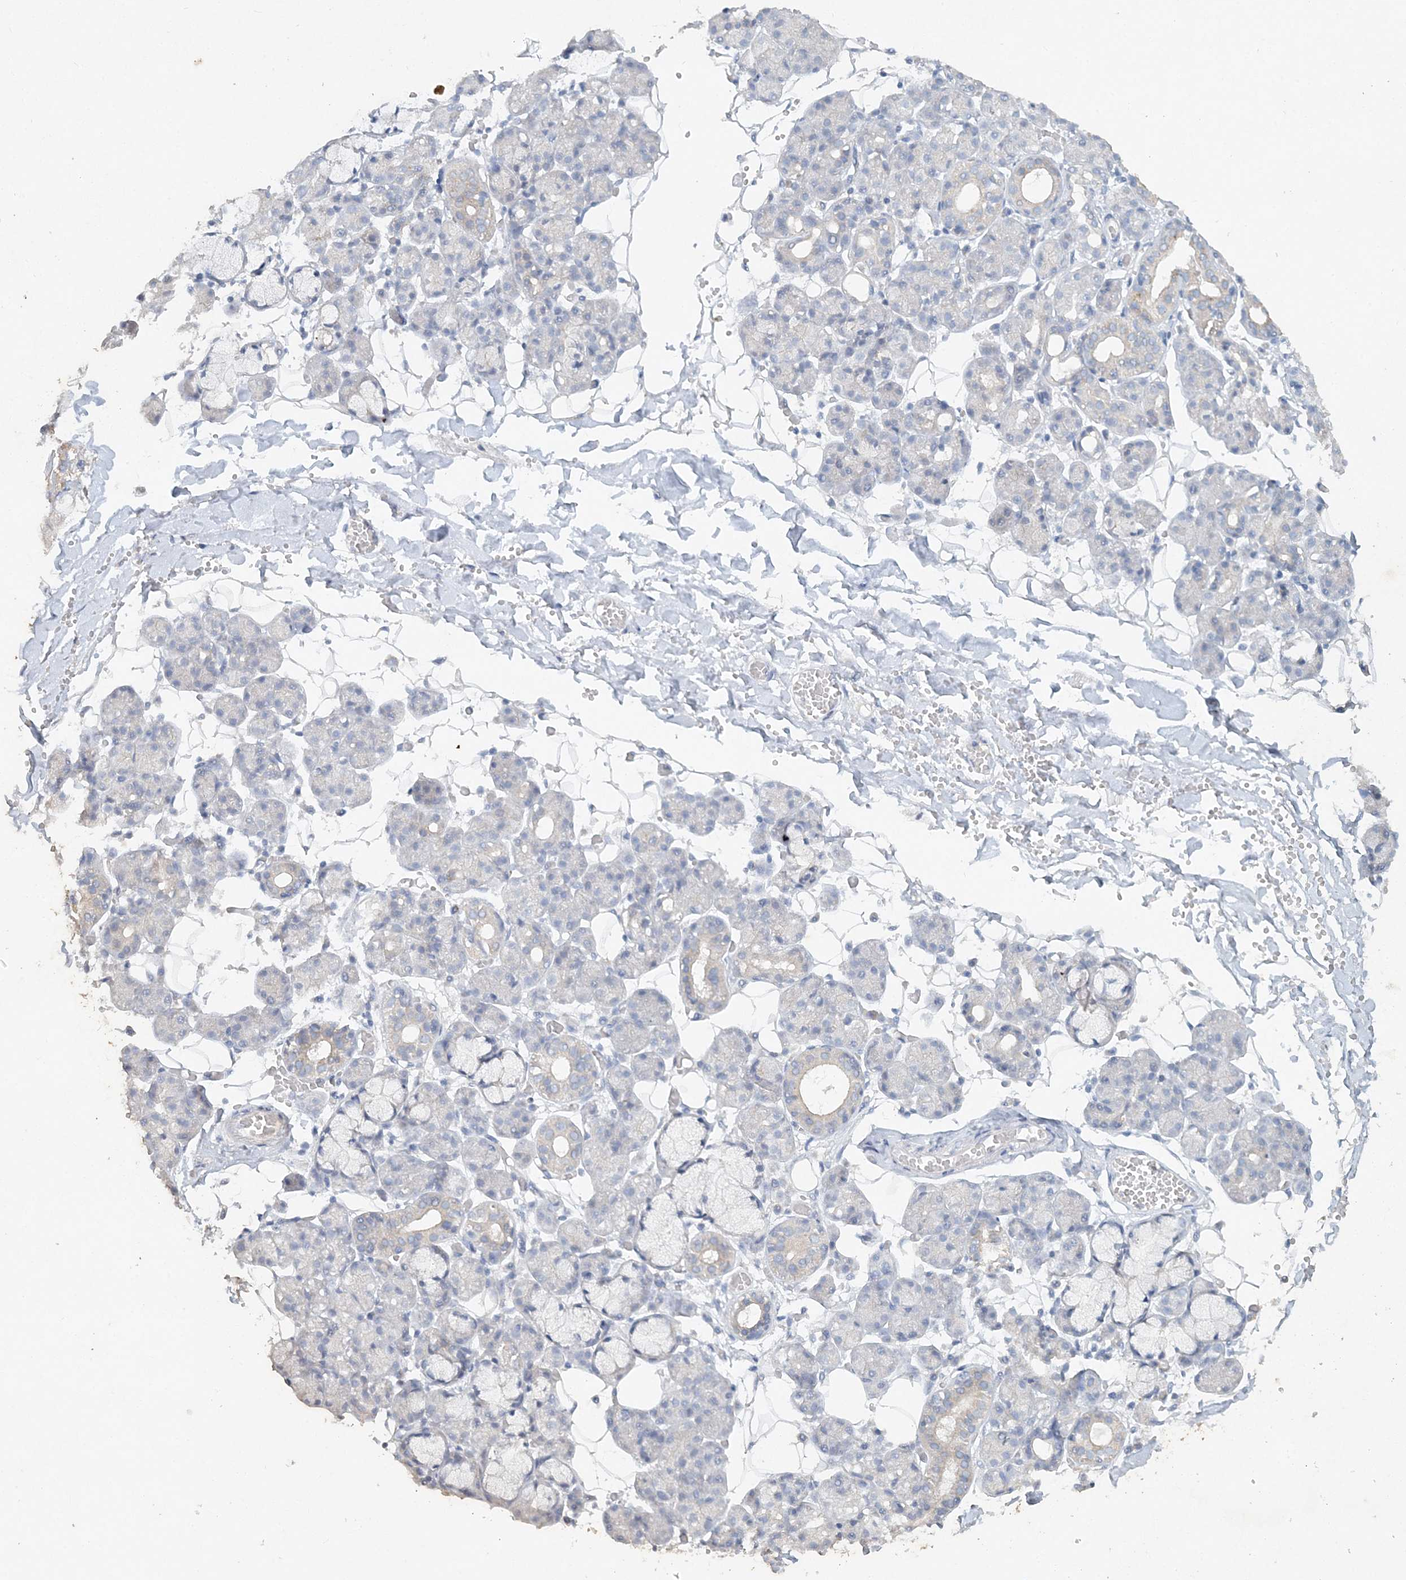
{"staining": {"intensity": "negative", "quantity": "none", "location": "none"}, "tissue": "salivary gland", "cell_type": "Glandular cells", "image_type": "normal", "snomed": [{"axis": "morphology", "description": "Normal tissue, NOS"}, {"axis": "topography", "description": "Salivary gland"}], "caption": "Immunohistochemical staining of benign salivary gland shows no significant staining in glandular cells.", "gene": "DNAH5", "patient": {"sex": "male", "age": 63}}